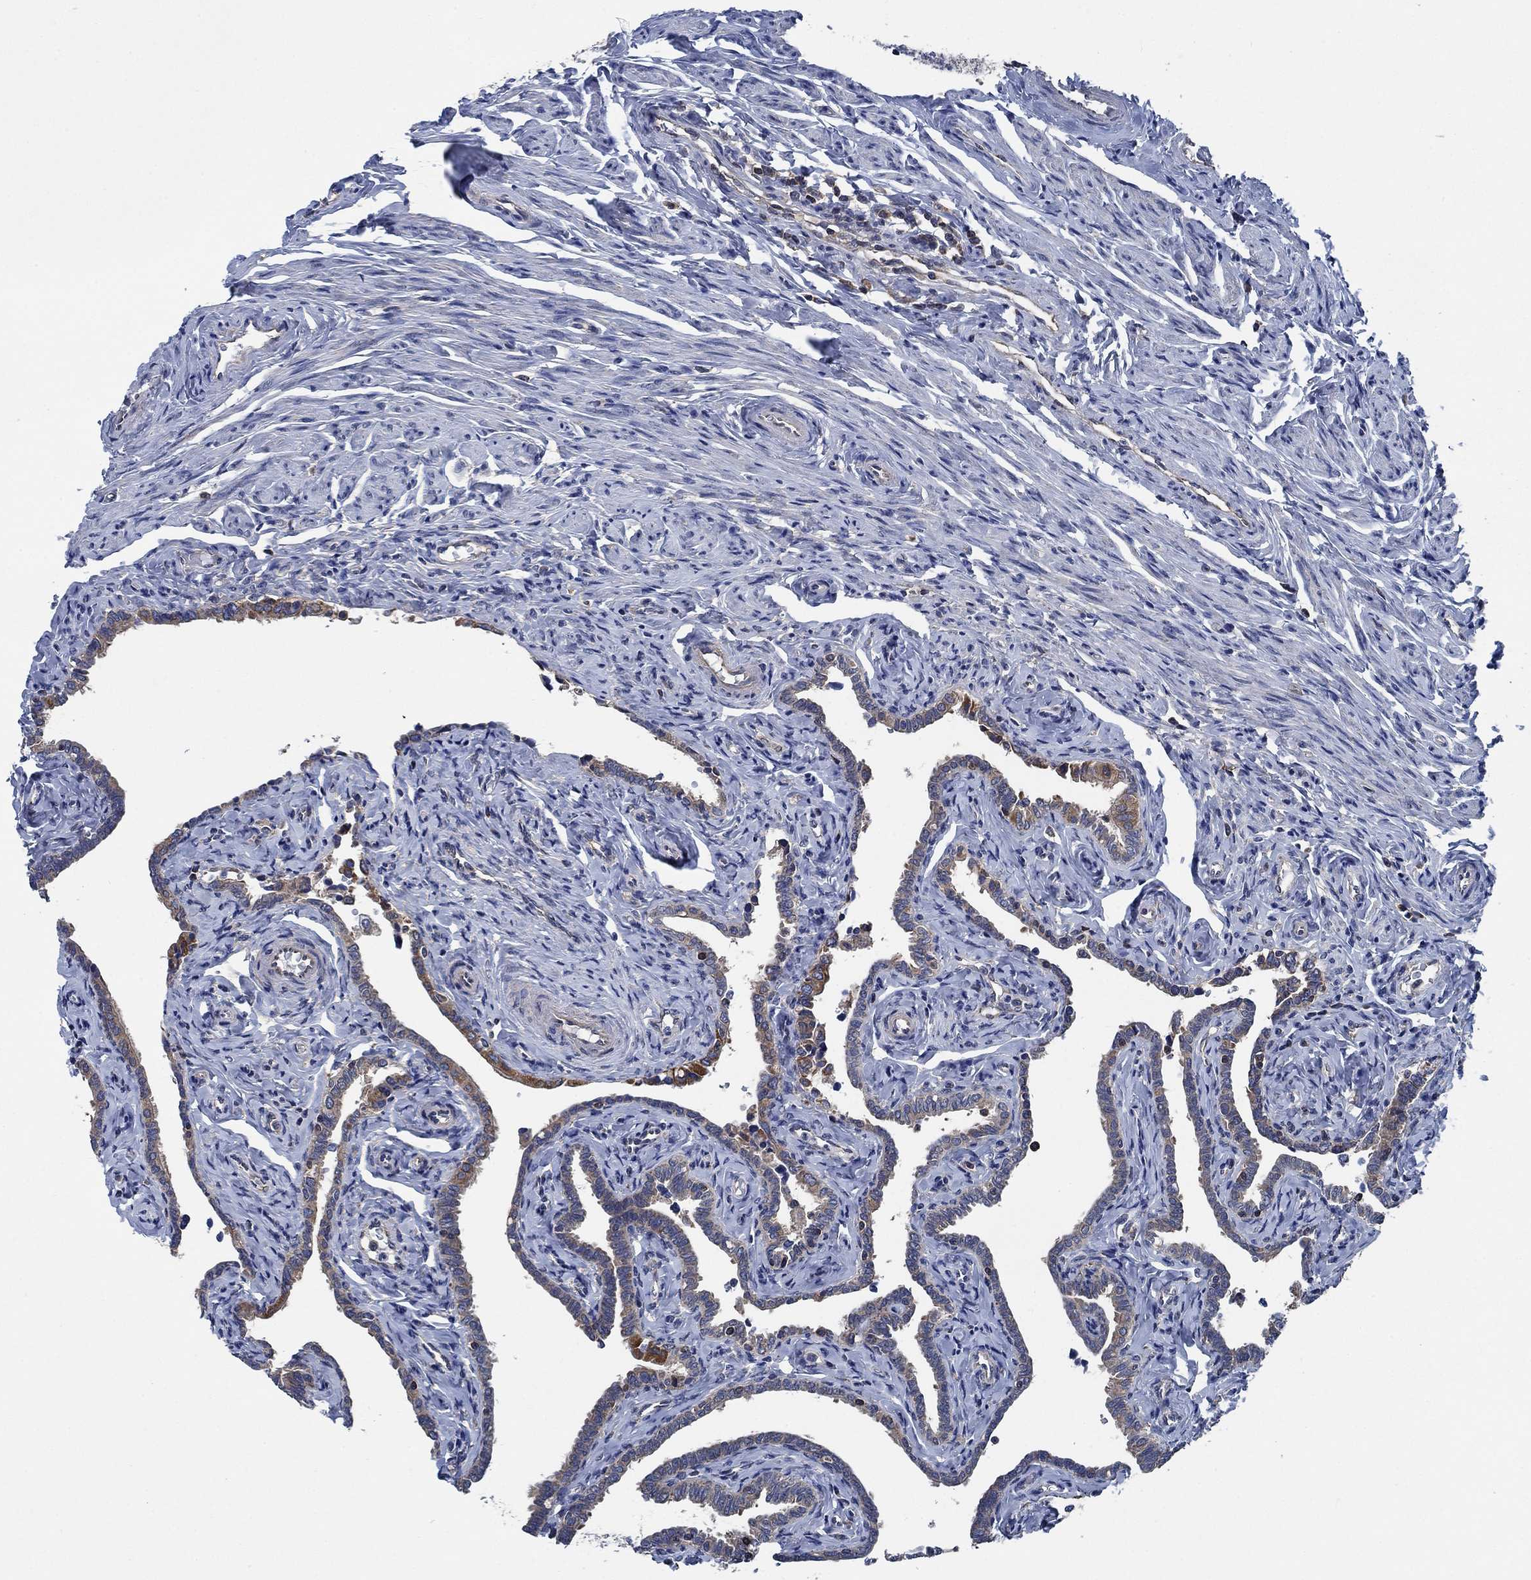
{"staining": {"intensity": "moderate", "quantity": ">75%", "location": "cytoplasmic/membranous"}, "tissue": "fallopian tube", "cell_type": "Glandular cells", "image_type": "normal", "snomed": [{"axis": "morphology", "description": "Normal tissue, NOS"}, {"axis": "topography", "description": "Fallopian tube"}, {"axis": "topography", "description": "Ovary"}], "caption": "IHC (DAB) staining of unremarkable fallopian tube displays moderate cytoplasmic/membranous protein positivity in about >75% of glandular cells.", "gene": "STXBP6", "patient": {"sex": "female", "age": 54}}